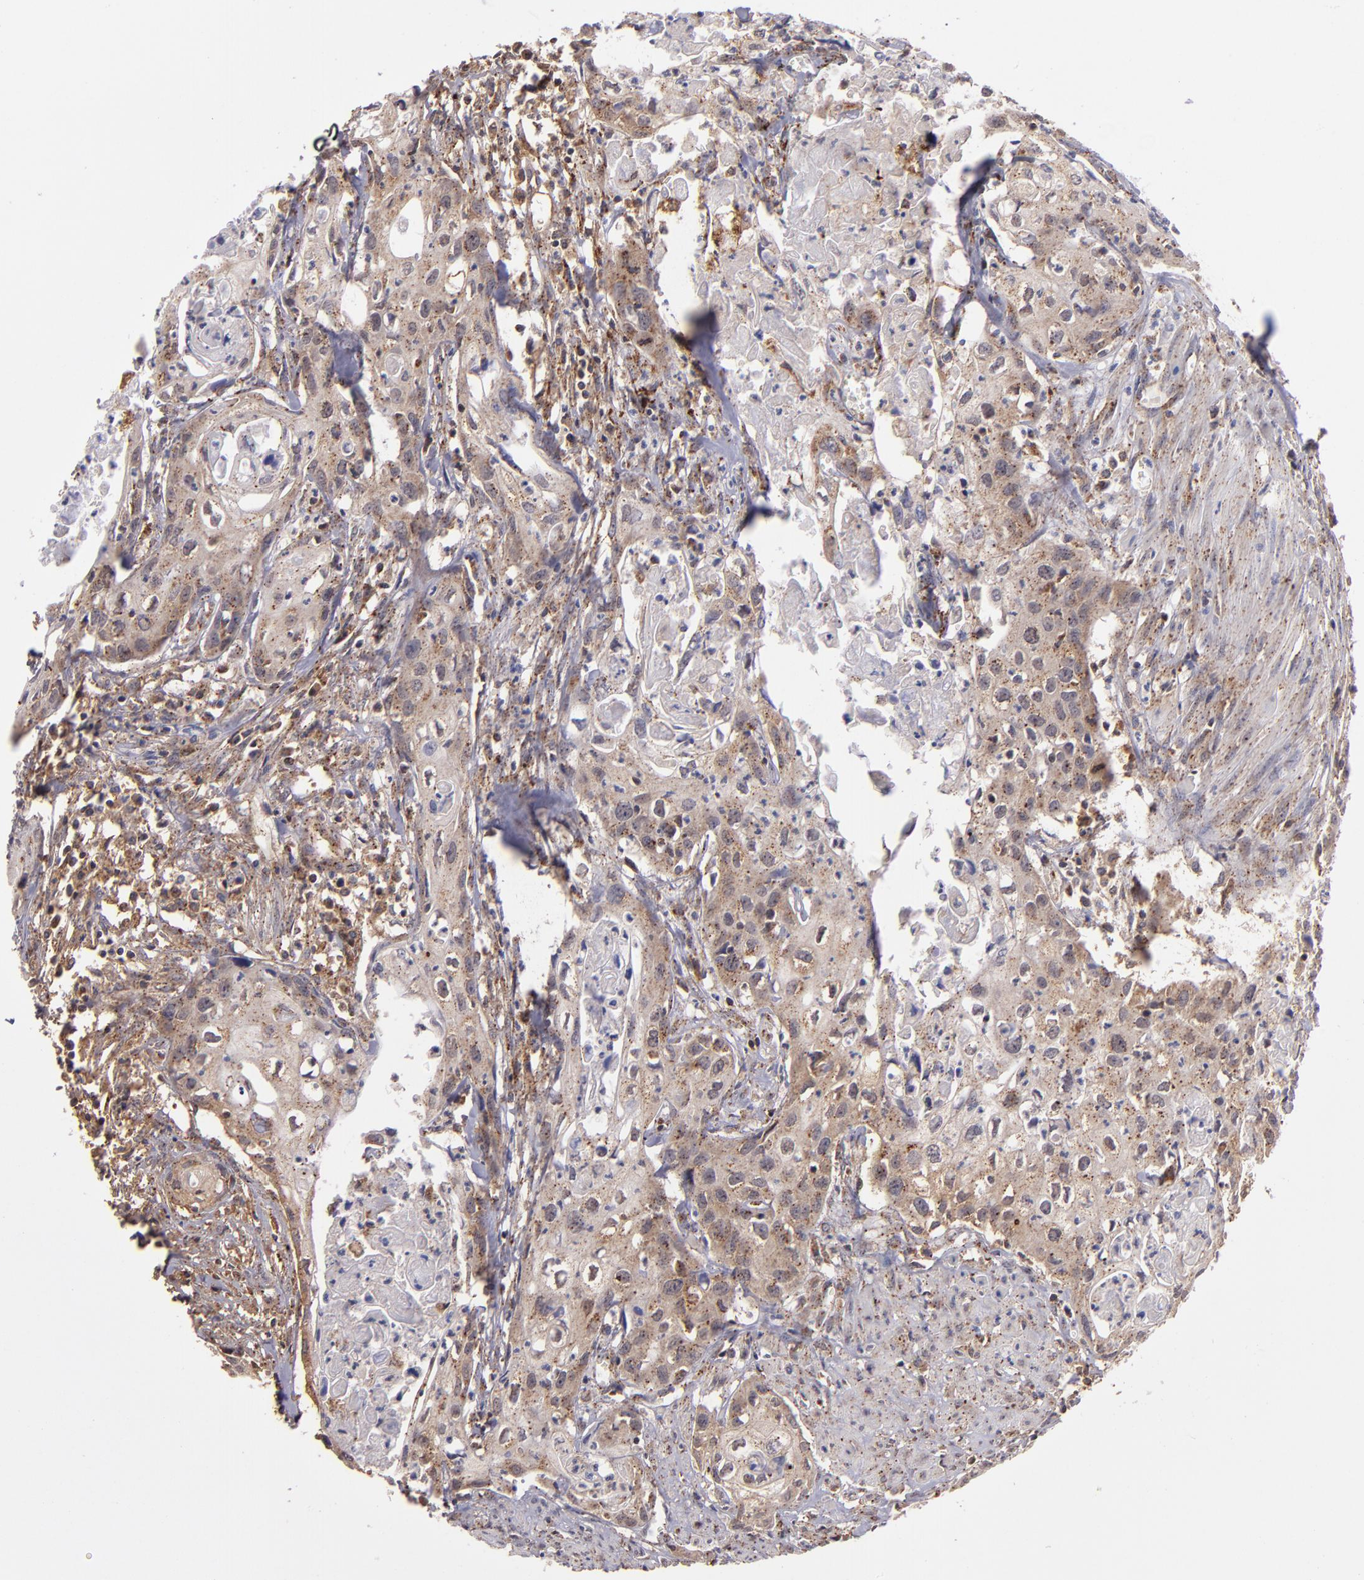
{"staining": {"intensity": "moderate", "quantity": "25%-75%", "location": "cytoplasmic/membranous"}, "tissue": "urothelial cancer", "cell_type": "Tumor cells", "image_type": "cancer", "snomed": [{"axis": "morphology", "description": "Urothelial carcinoma, High grade"}, {"axis": "topography", "description": "Urinary bladder"}], "caption": "Immunohistochemical staining of urothelial cancer displays moderate cytoplasmic/membranous protein positivity in approximately 25%-75% of tumor cells.", "gene": "ZFYVE1", "patient": {"sex": "male", "age": 54}}